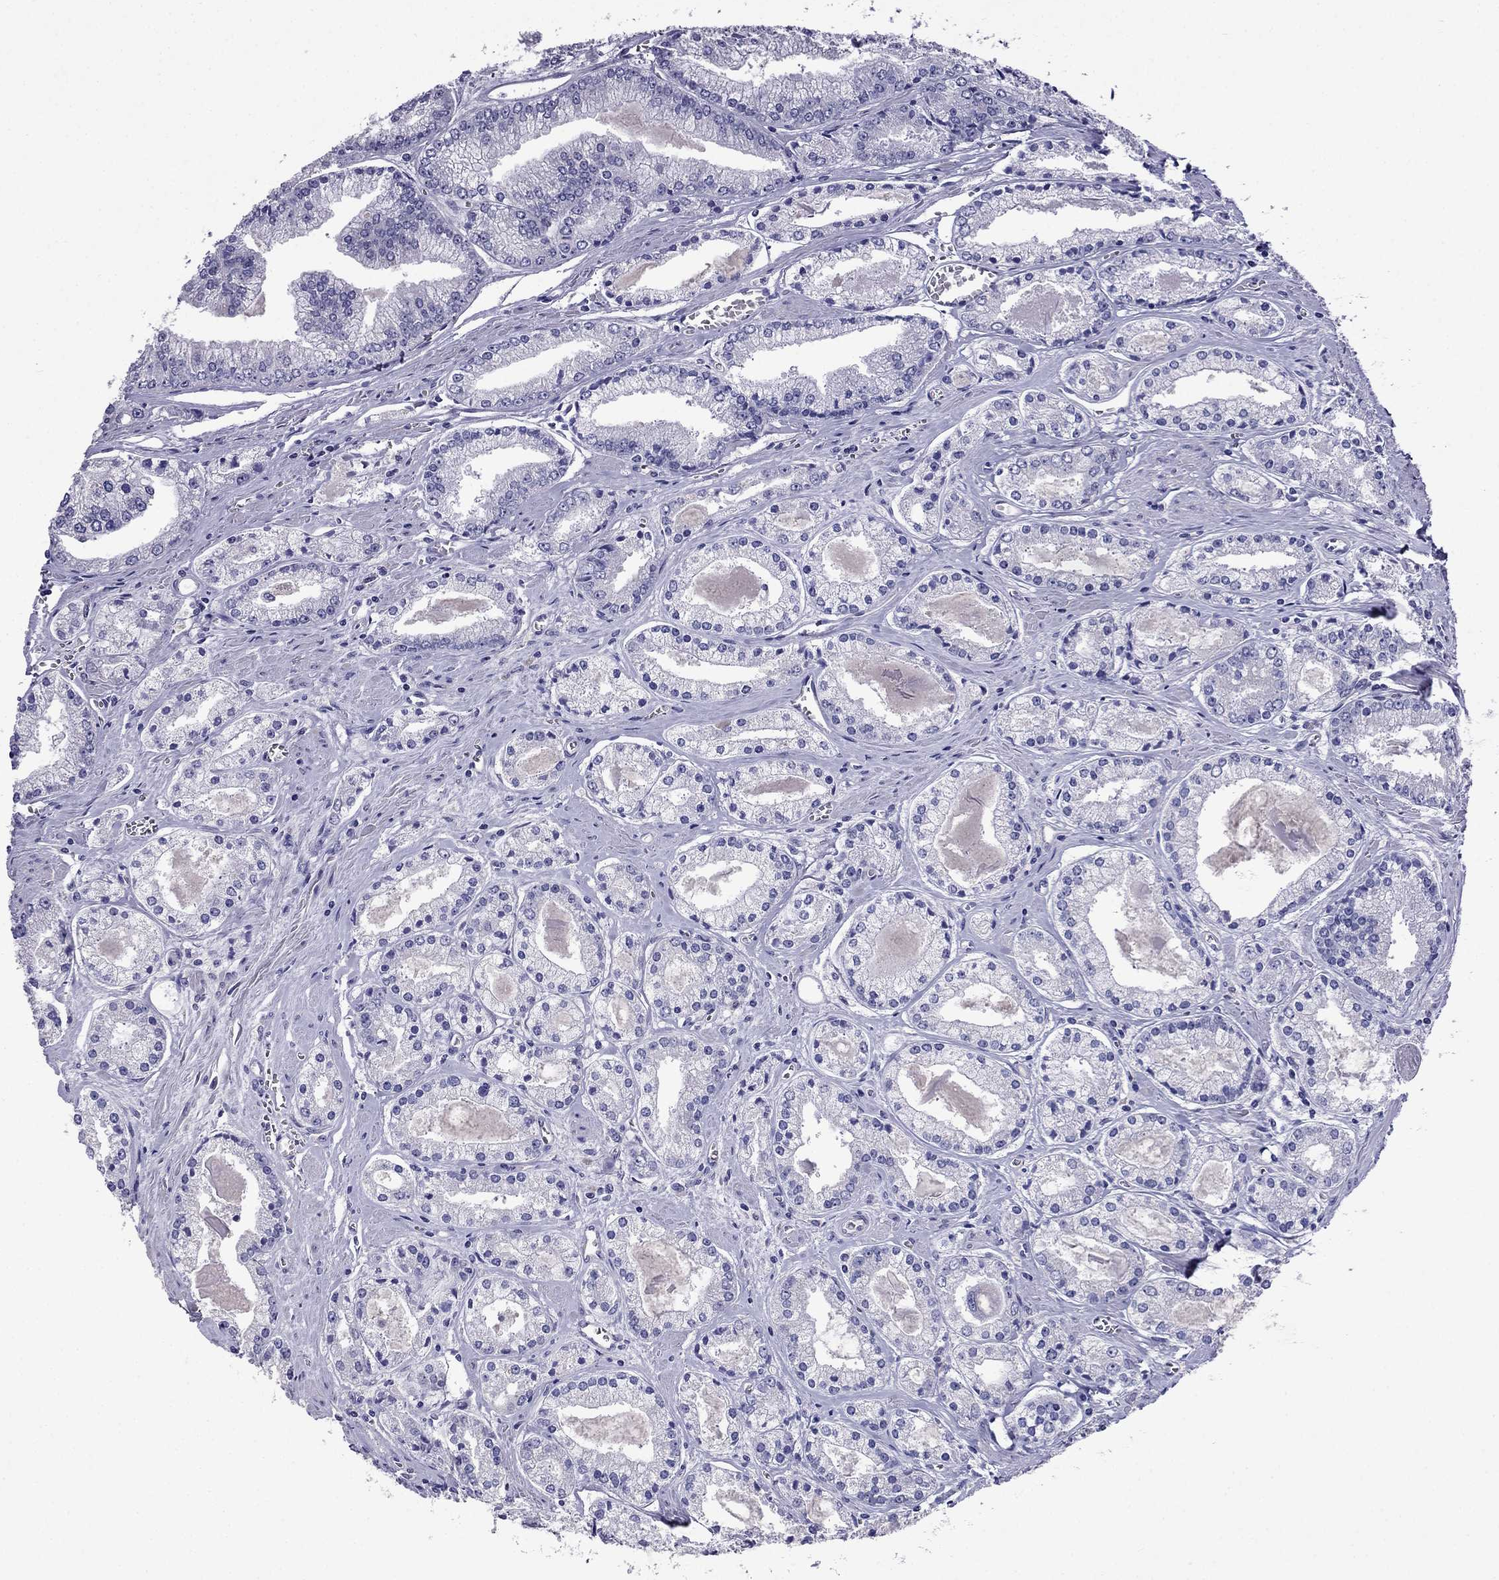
{"staining": {"intensity": "negative", "quantity": "none", "location": "none"}, "tissue": "prostate cancer", "cell_type": "Tumor cells", "image_type": "cancer", "snomed": [{"axis": "morphology", "description": "Adenocarcinoma, NOS"}, {"axis": "topography", "description": "Prostate"}], "caption": "Immunohistochemistry (IHC) photomicrograph of human prostate cancer (adenocarcinoma) stained for a protein (brown), which shows no staining in tumor cells.", "gene": "SCNN1D", "patient": {"sex": "male", "age": 72}}